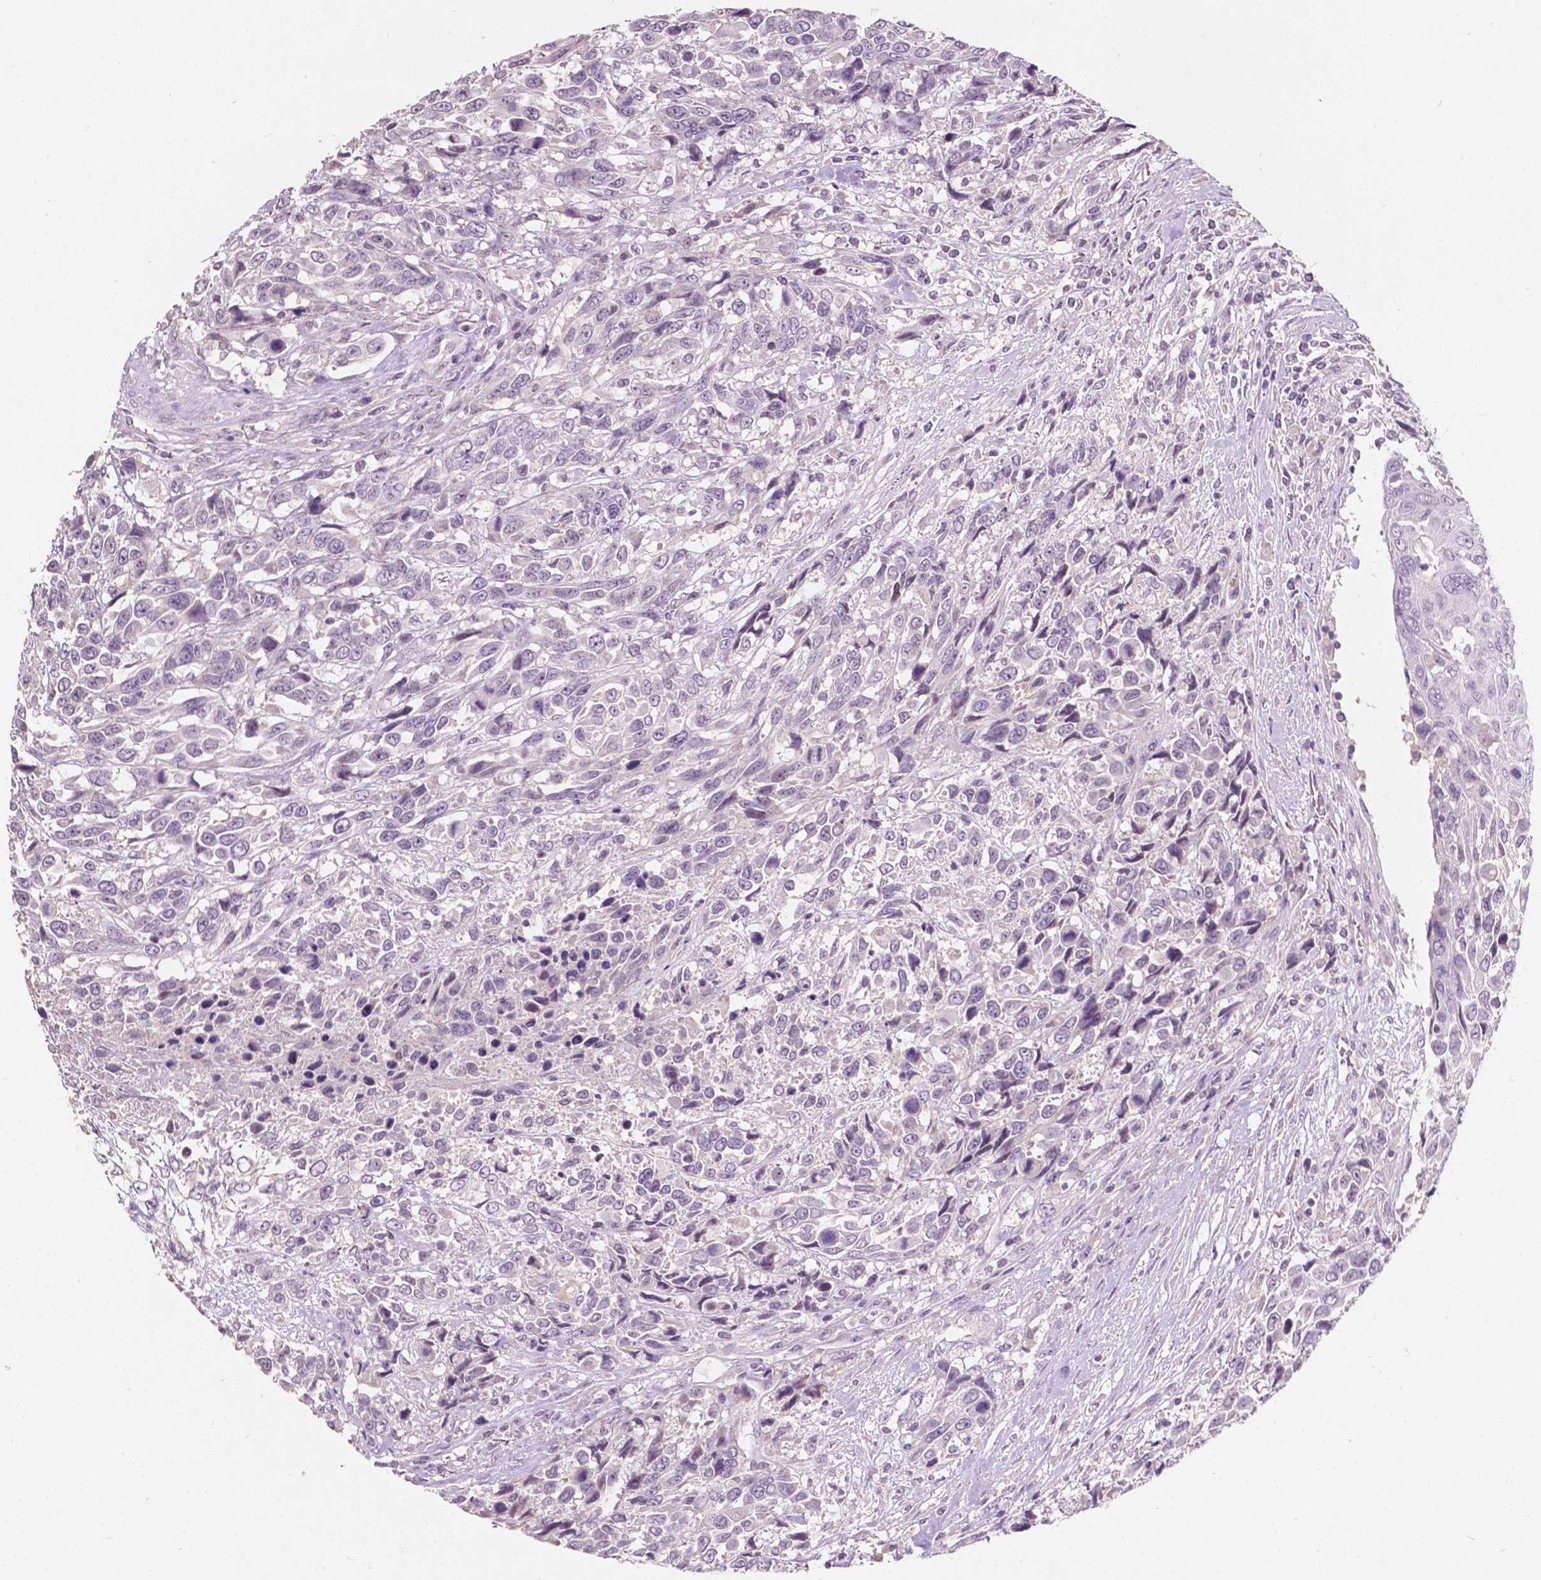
{"staining": {"intensity": "negative", "quantity": "none", "location": "none"}, "tissue": "urothelial cancer", "cell_type": "Tumor cells", "image_type": "cancer", "snomed": [{"axis": "morphology", "description": "Urothelial carcinoma, High grade"}, {"axis": "topography", "description": "Urinary bladder"}], "caption": "This is an immunohistochemistry image of human urothelial cancer. There is no staining in tumor cells.", "gene": "TM6SF2", "patient": {"sex": "female", "age": 70}}